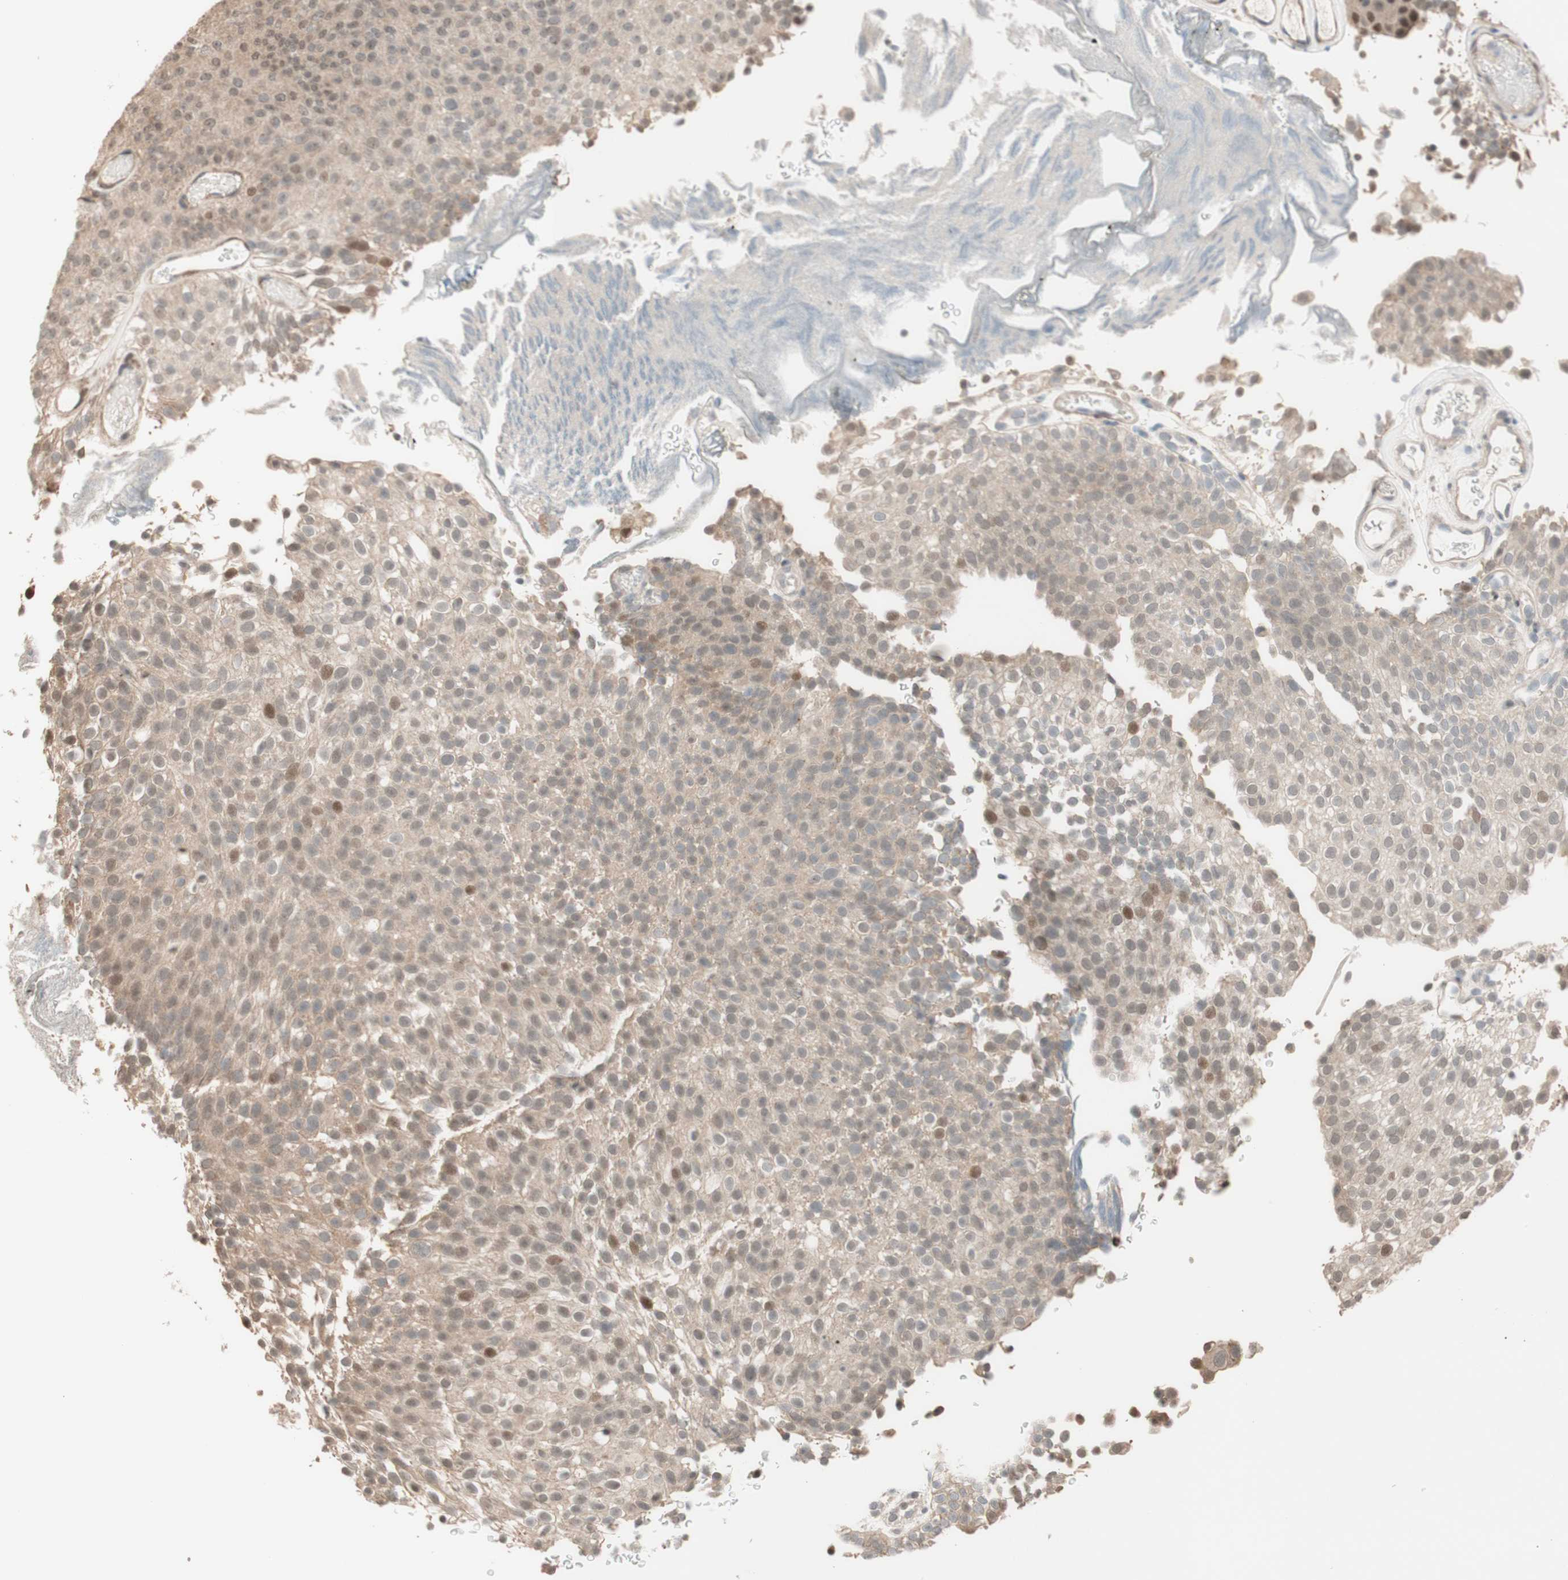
{"staining": {"intensity": "weak", "quantity": "<25%", "location": "nuclear"}, "tissue": "urothelial cancer", "cell_type": "Tumor cells", "image_type": "cancer", "snomed": [{"axis": "morphology", "description": "Urothelial carcinoma, Low grade"}, {"axis": "topography", "description": "Urinary bladder"}], "caption": "Immunohistochemistry (IHC) of human urothelial cancer exhibits no staining in tumor cells.", "gene": "CCNC", "patient": {"sex": "male", "age": 78}}